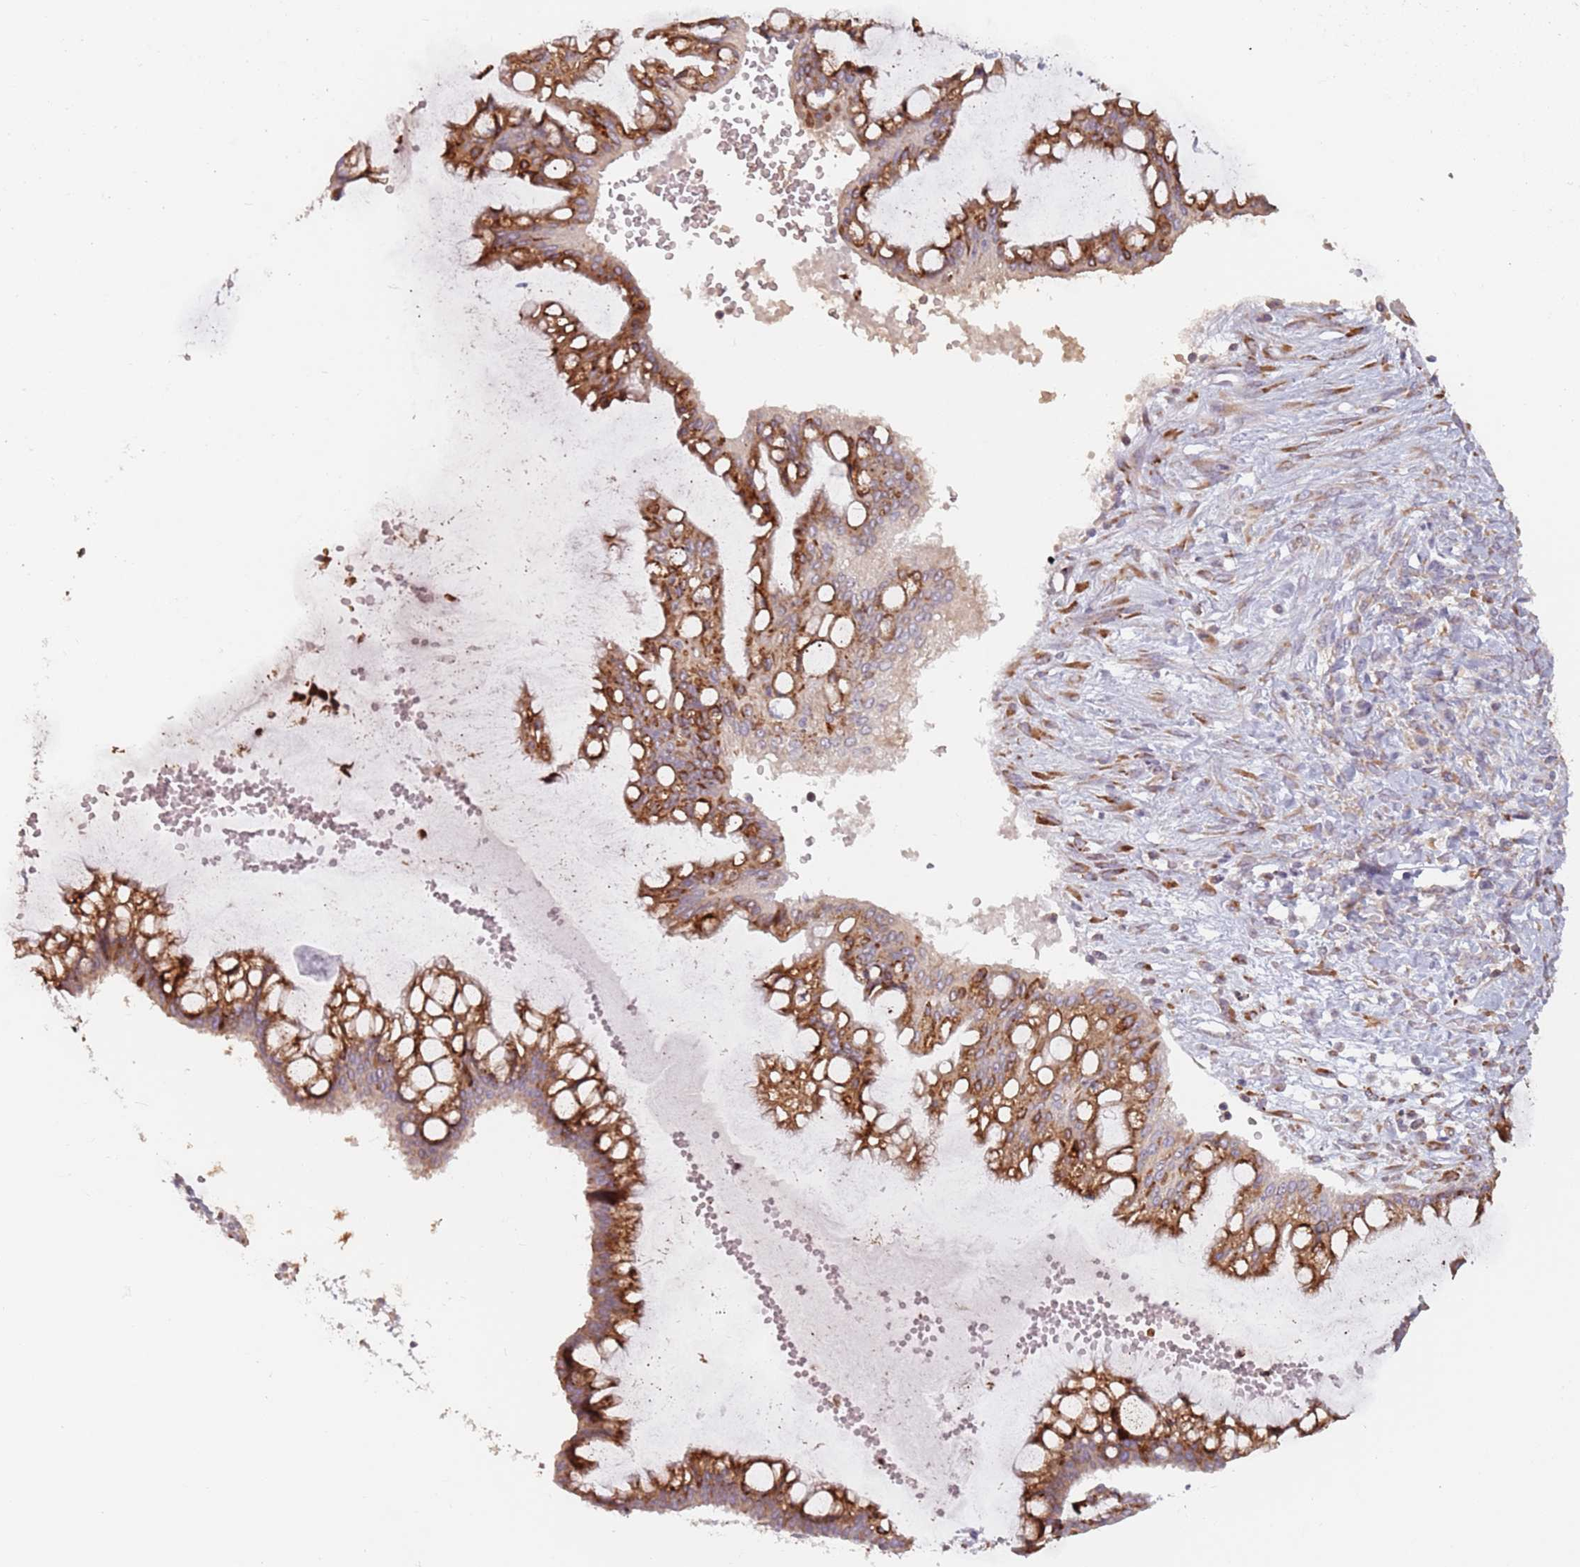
{"staining": {"intensity": "moderate", "quantity": ">75%", "location": "cytoplasmic/membranous"}, "tissue": "ovarian cancer", "cell_type": "Tumor cells", "image_type": "cancer", "snomed": [{"axis": "morphology", "description": "Cystadenocarcinoma, mucinous, NOS"}, {"axis": "topography", "description": "Ovary"}], "caption": "About >75% of tumor cells in human ovarian mucinous cystadenocarcinoma demonstrate moderate cytoplasmic/membranous protein expression as visualized by brown immunohistochemical staining.", "gene": "RPS9", "patient": {"sex": "female", "age": 73}}